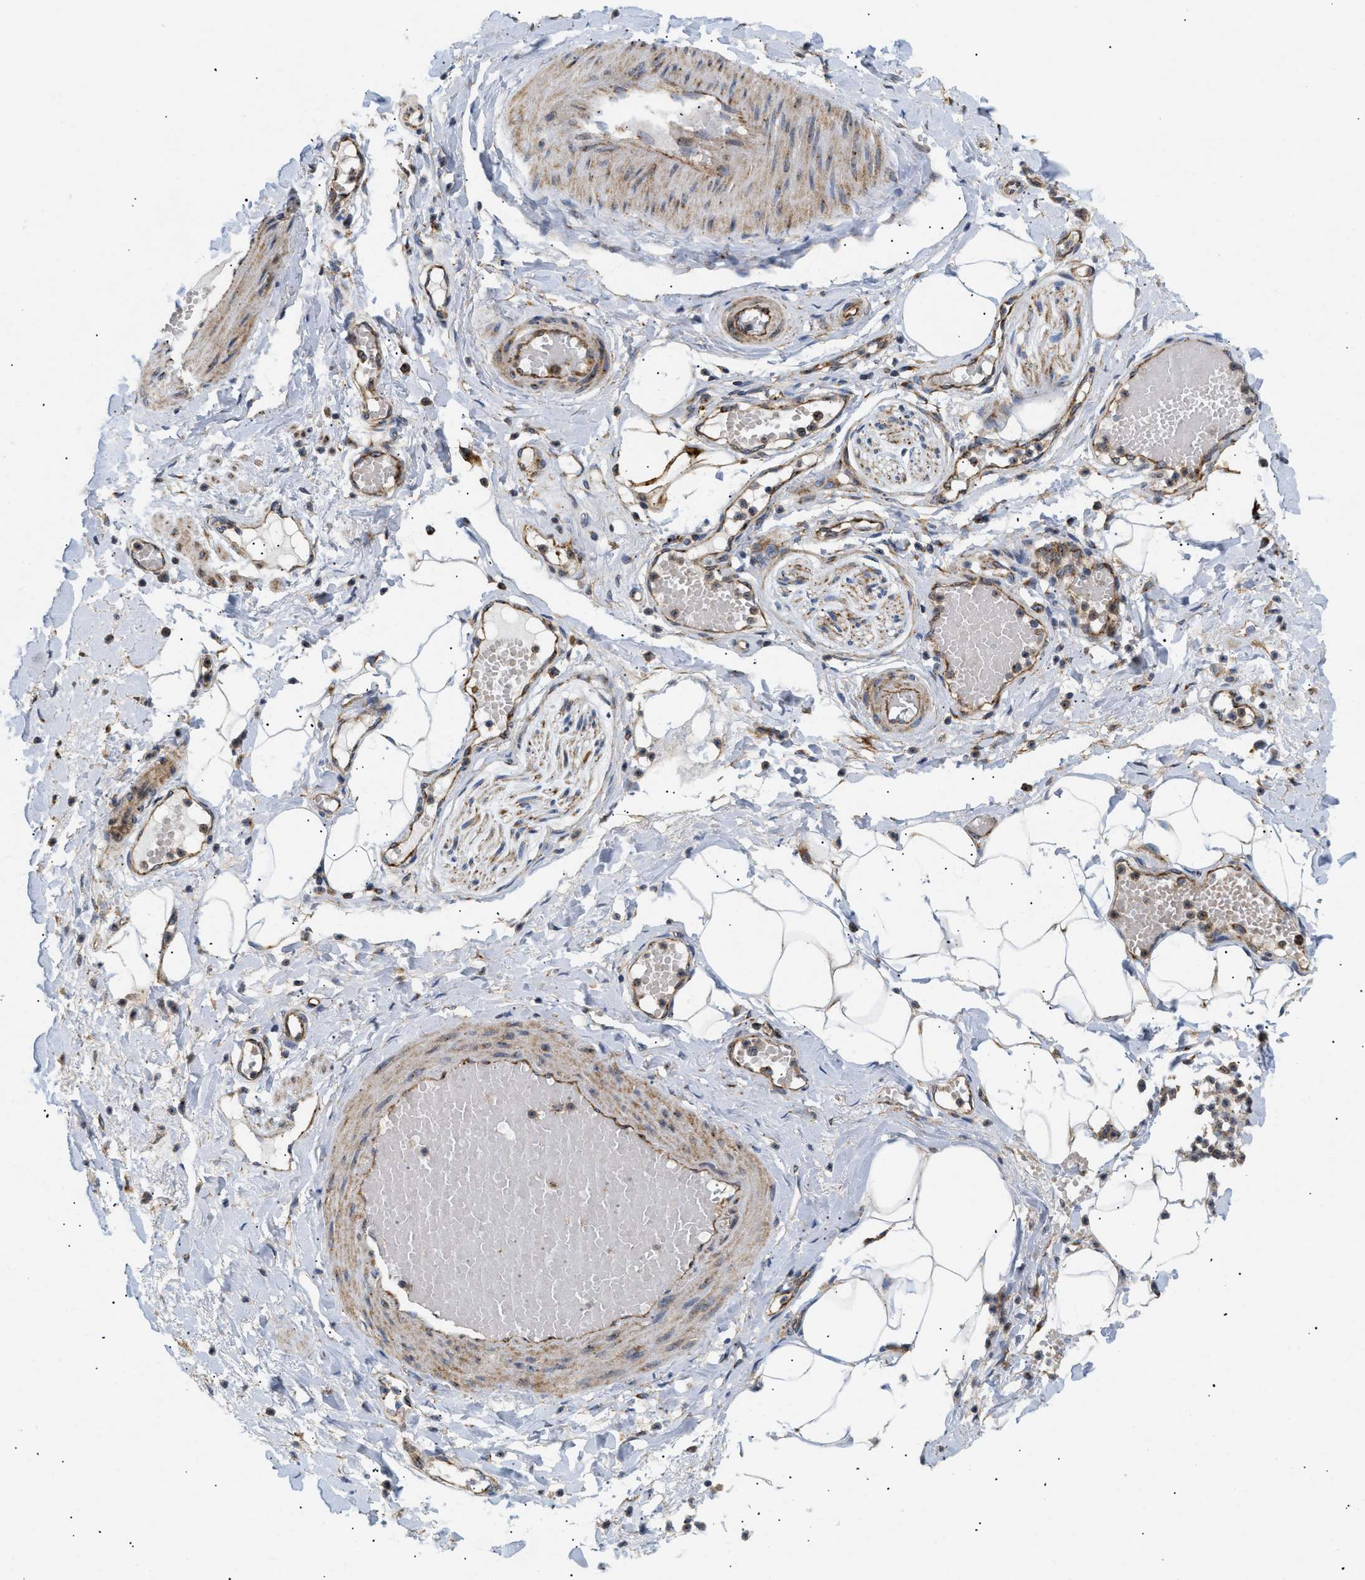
{"staining": {"intensity": "moderate", "quantity": "25%-75%", "location": "cytoplasmic/membranous"}, "tissue": "adipose tissue", "cell_type": "Adipocytes", "image_type": "normal", "snomed": [{"axis": "morphology", "description": "Normal tissue, NOS"}, {"axis": "topography", "description": "Soft tissue"}, {"axis": "topography", "description": "Vascular tissue"}], "caption": "The micrograph reveals a brown stain indicating the presence of a protein in the cytoplasmic/membranous of adipocytes in adipose tissue. (DAB (3,3'-diaminobenzidine) IHC with brightfield microscopy, high magnification).", "gene": "DCTN4", "patient": {"sex": "female", "age": 35}}